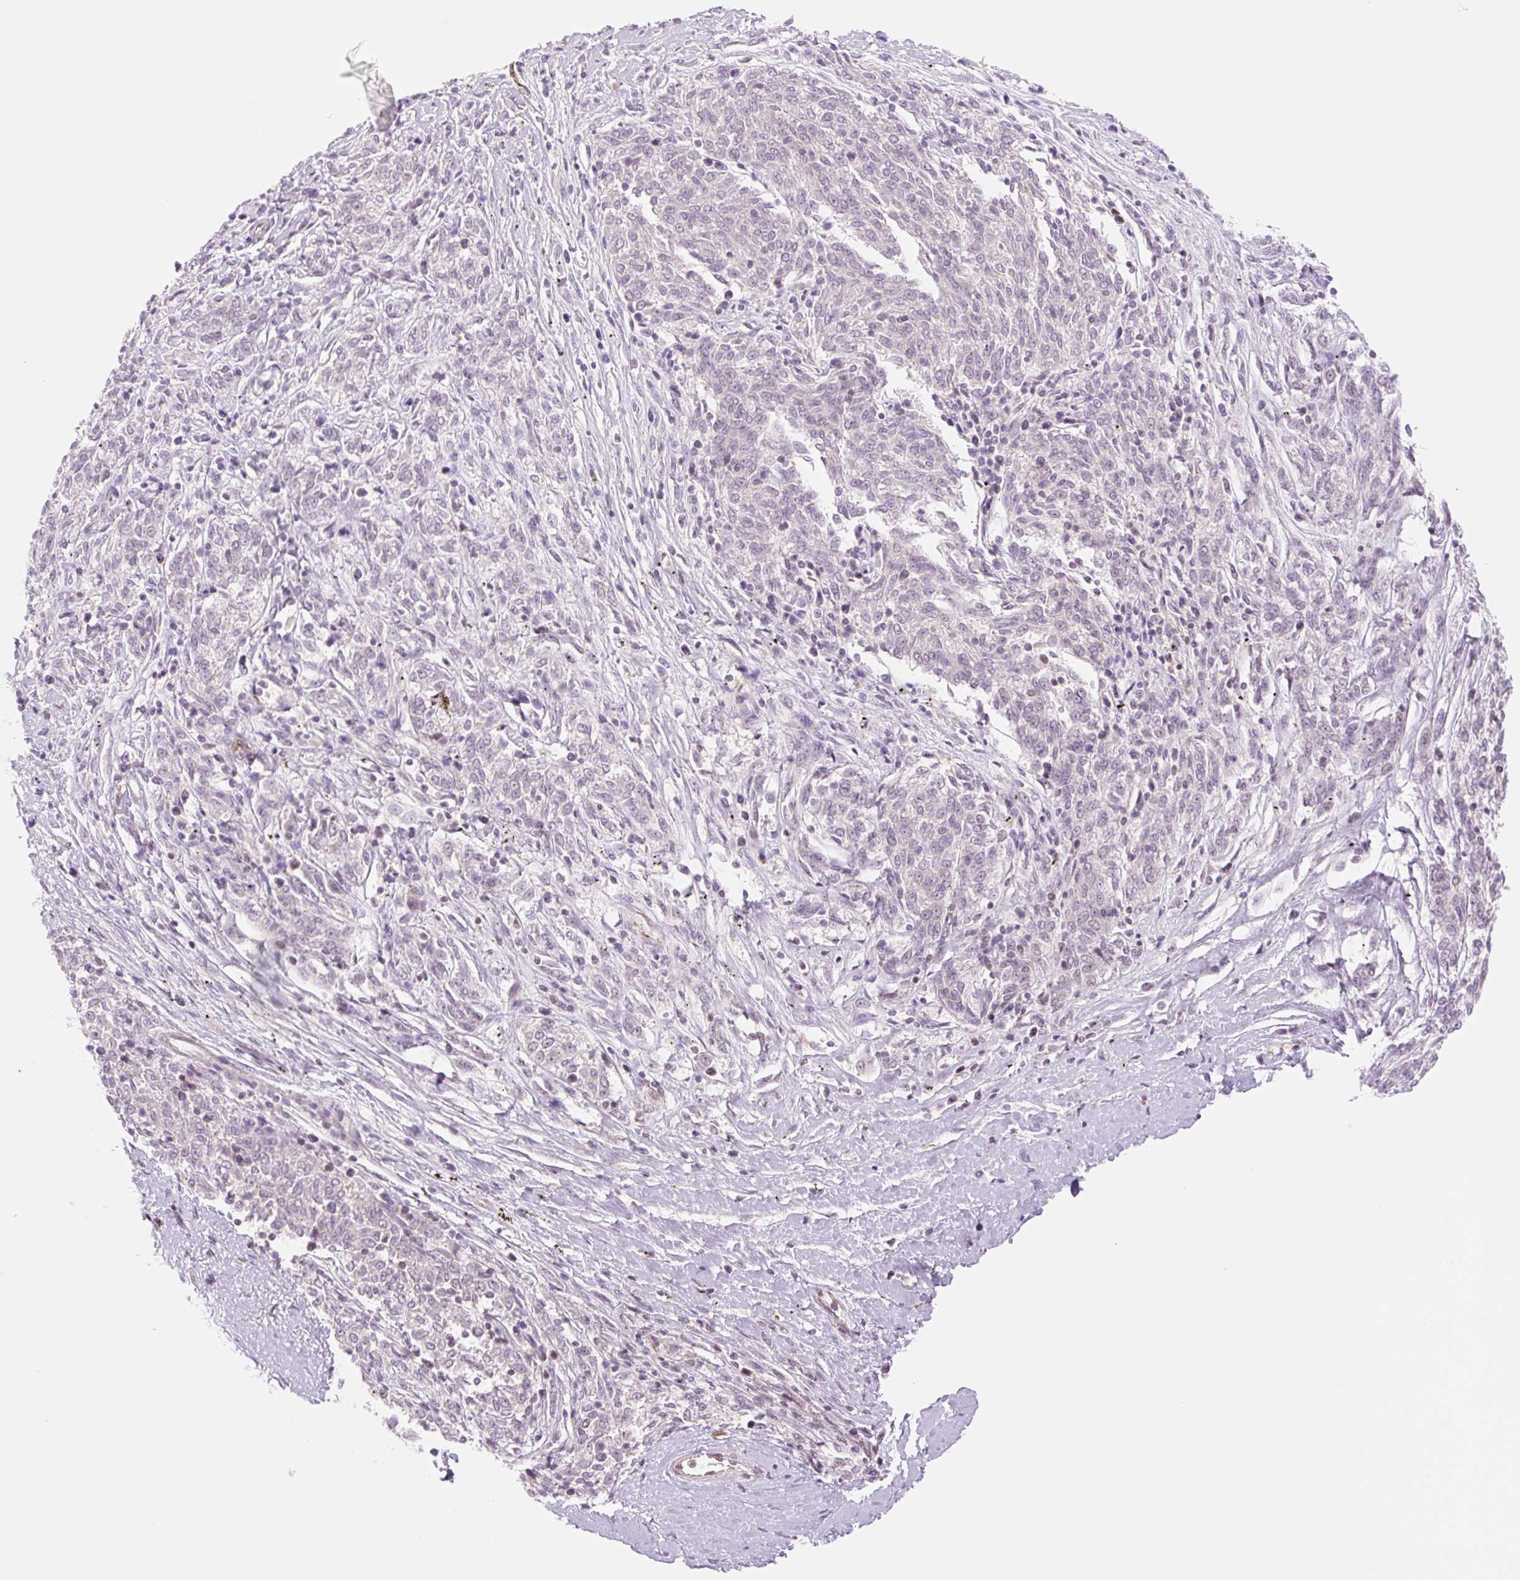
{"staining": {"intensity": "negative", "quantity": "none", "location": "none"}, "tissue": "melanoma", "cell_type": "Tumor cells", "image_type": "cancer", "snomed": [{"axis": "morphology", "description": "Malignant melanoma, NOS"}, {"axis": "topography", "description": "Skin"}], "caption": "The IHC photomicrograph has no significant expression in tumor cells of malignant melanoma tissue.", "gene": "PRDM11", "patient": {"sex": "female", "age": 72}}